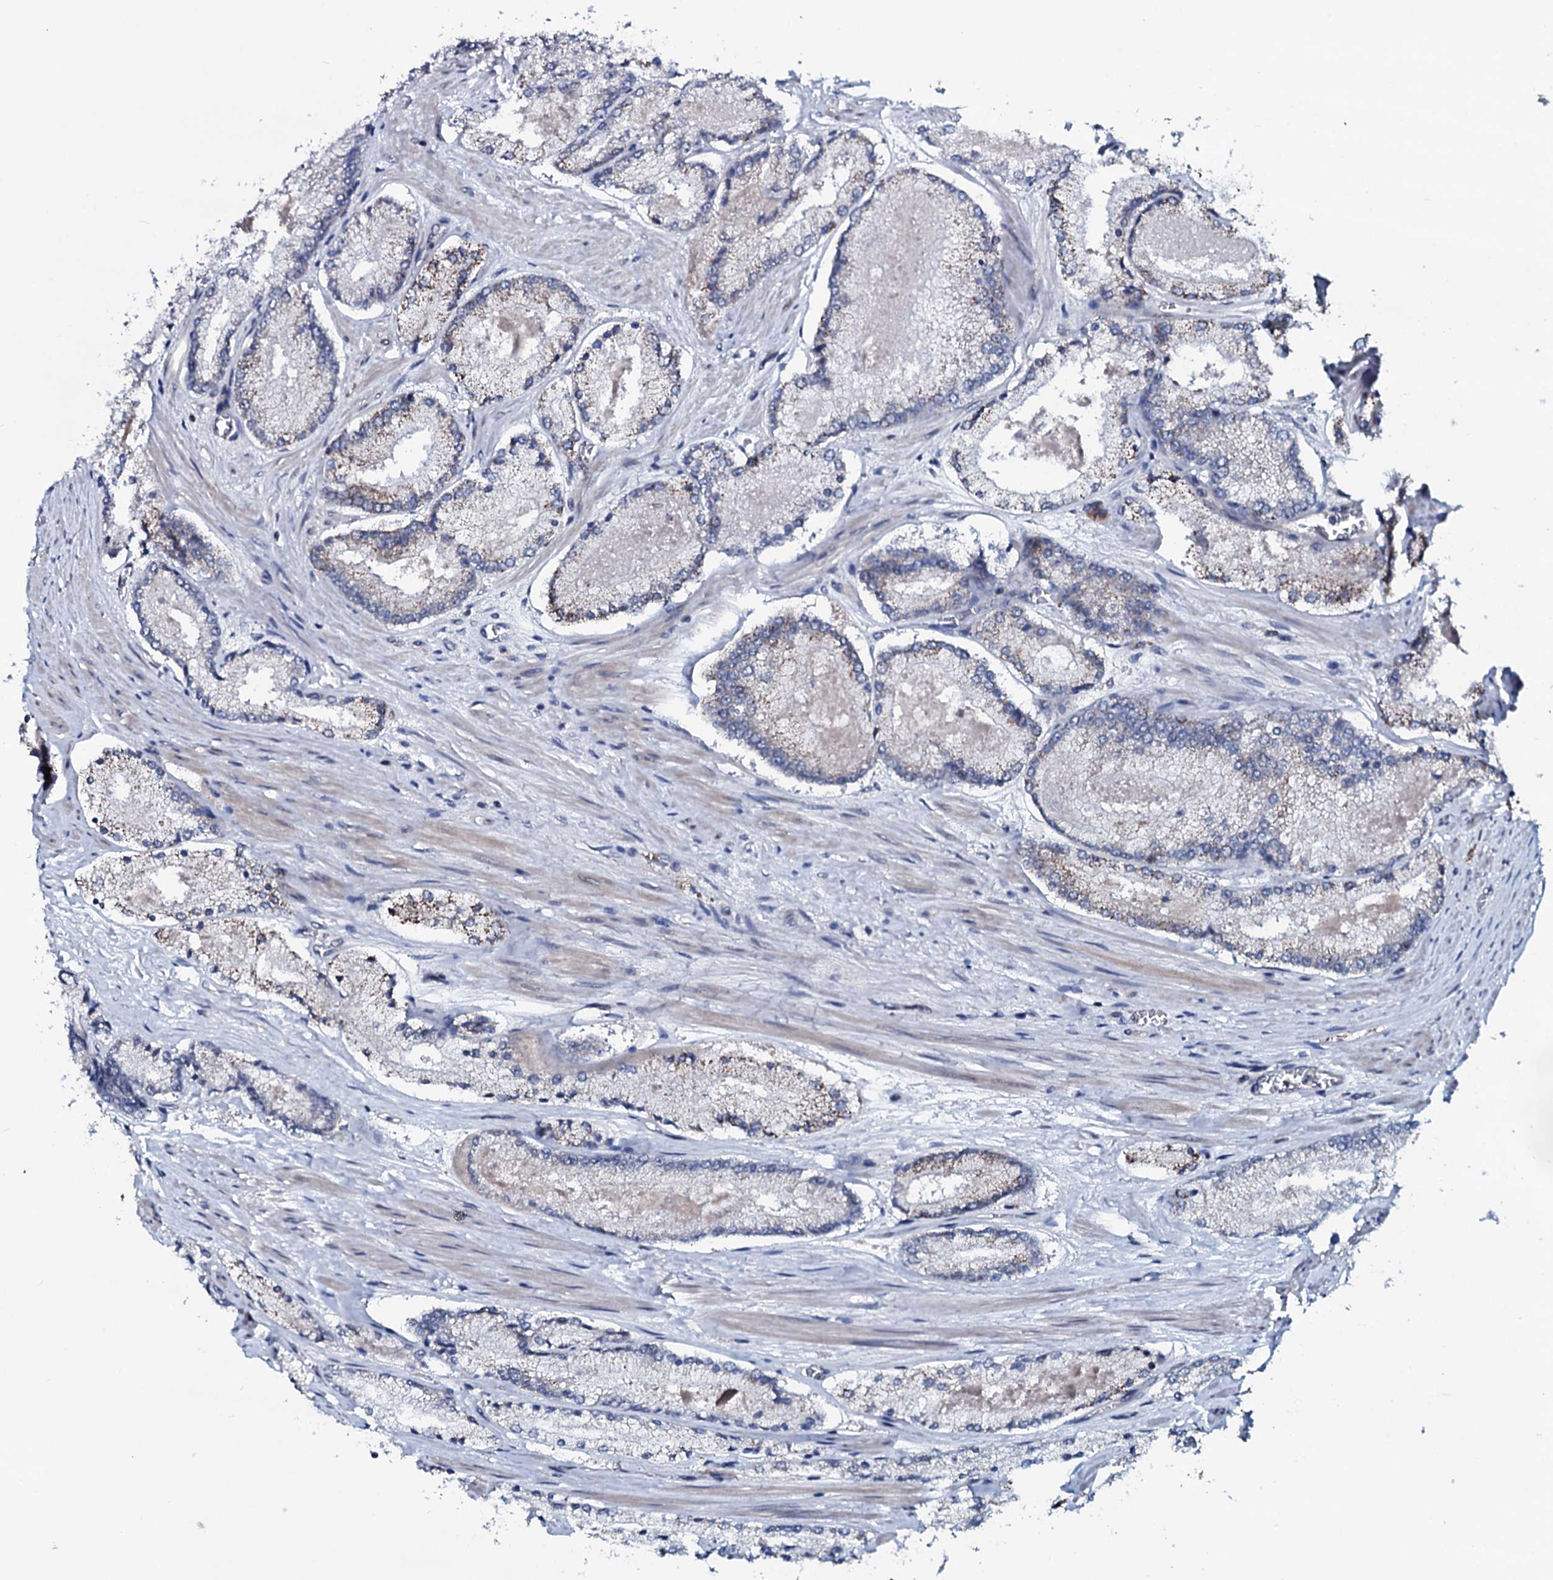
{"staining": {"intensity": "weak", "quantity": "25%-75%", "location": "cytoplasmic/membranous"}, "tissue": "prostate cancer", "cell_type": "Tumor cells", "image_type": "cancer", "snomed": [{"axis": "morphology", "description": "Adenocarcinoma, Low grade"}, {"axis": "topography", "description": "Prostate"}], "caption": "Immunohistochemistry (IHC) (DAB) staining of adenocarcinoma (low-grade) (prostate) exhibits weak cytoplasmic/membranous protein expression in about 25%-75% of tumor cells. The staining is performed using DAB (3,3'-diaminobenzidine) brown chromogen to label protein expression. The nuclei are counter-stained blue using hematoxylin.", "gene": "OGFOD2", "patient": {"sex": "male", "age": 74}}